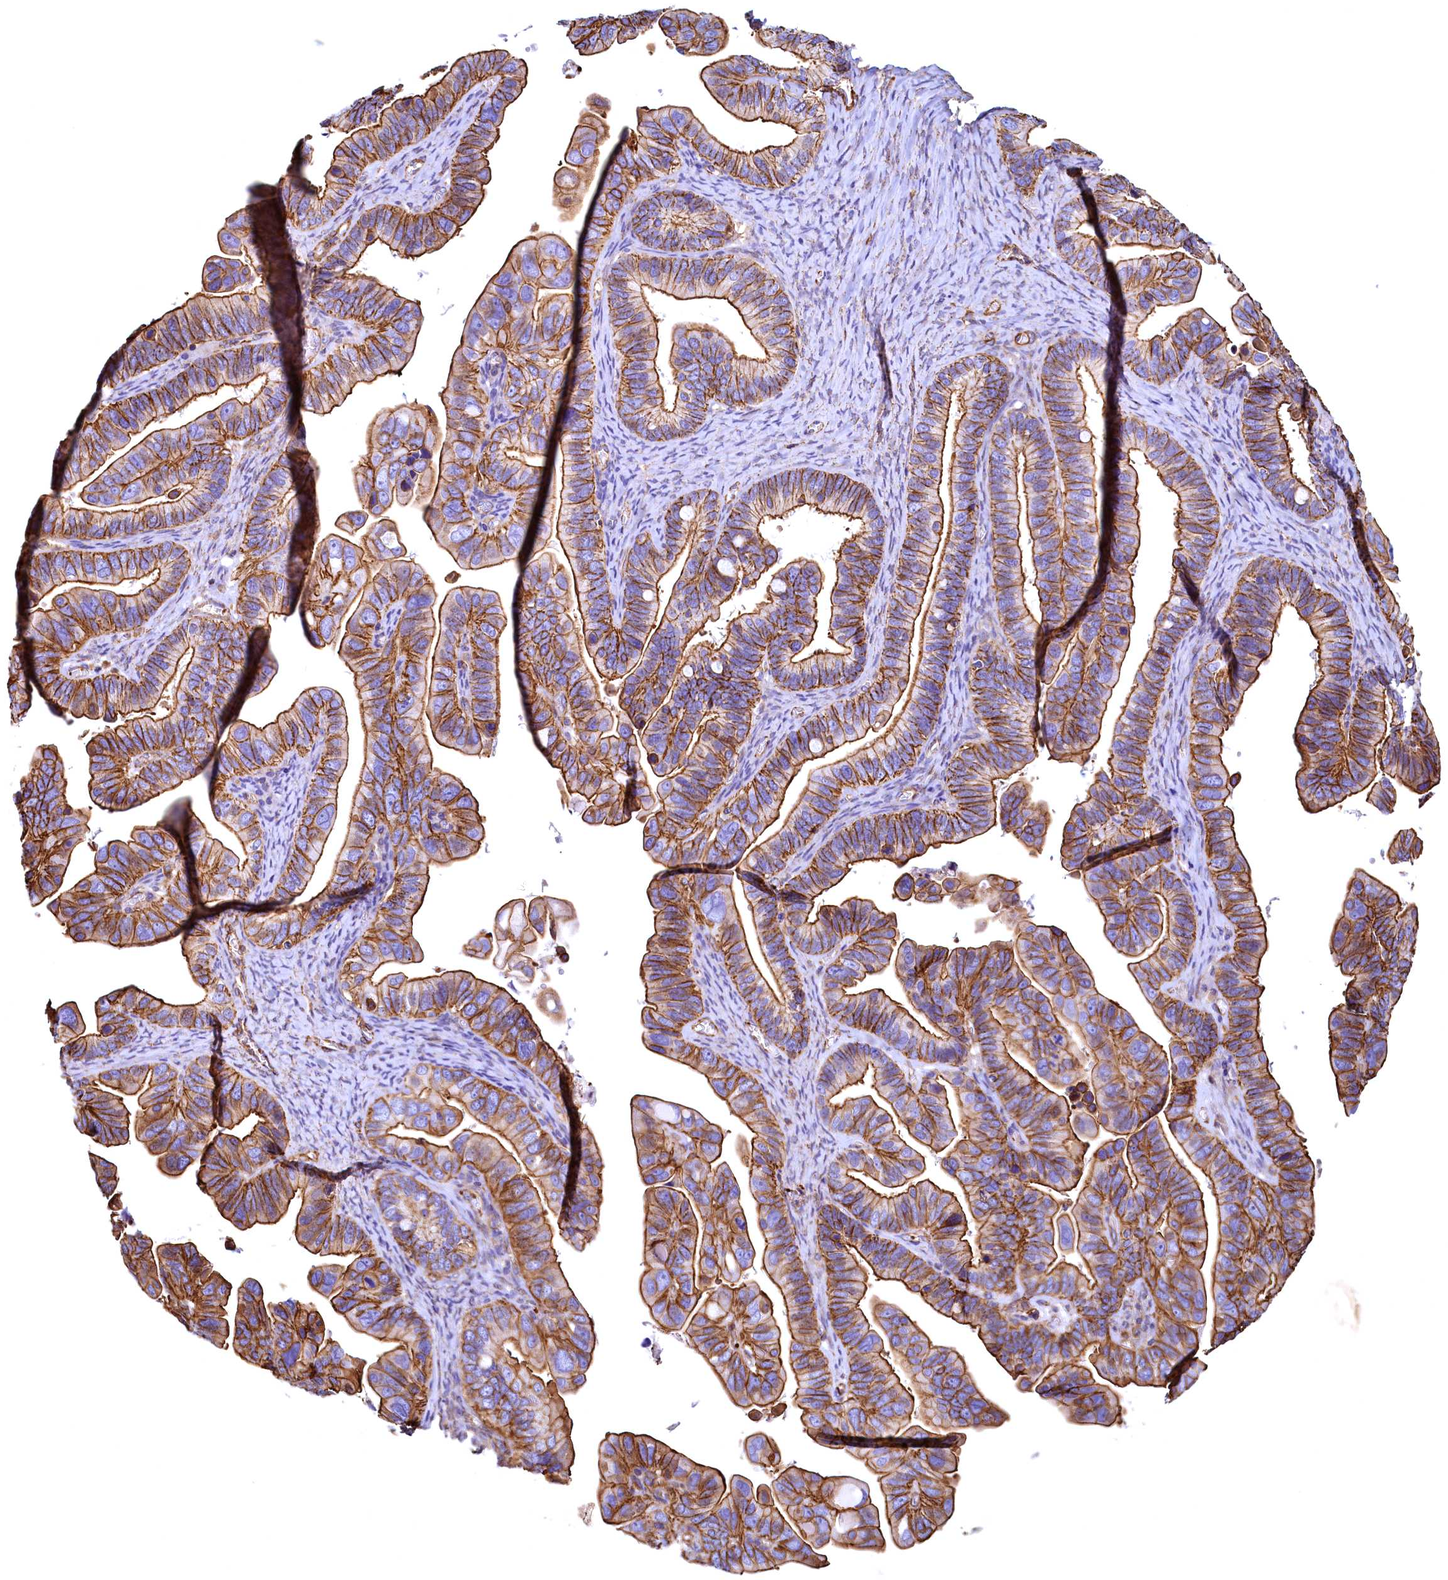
{"staining": {"intensity": "strong", "quantity": ">75%", "location": "cytoplasmic/membranous"}, "tissue": "ovarian cancer", "cell_type": "Tumor cells", "image_type": "cancer", "snomed": [{"axis": "morphology", "description": "Cystadenocarcinoma, serous, NOS"}, {"axis": "topography", "description": "Ovary"}], "caption": "Ovarian cancer (serous cystadenocarcinoma) stained with a protein marker displays strong staining in tumor cells.", "gene": "THBS1", "patient": {"sex": "female", "age": 56}}